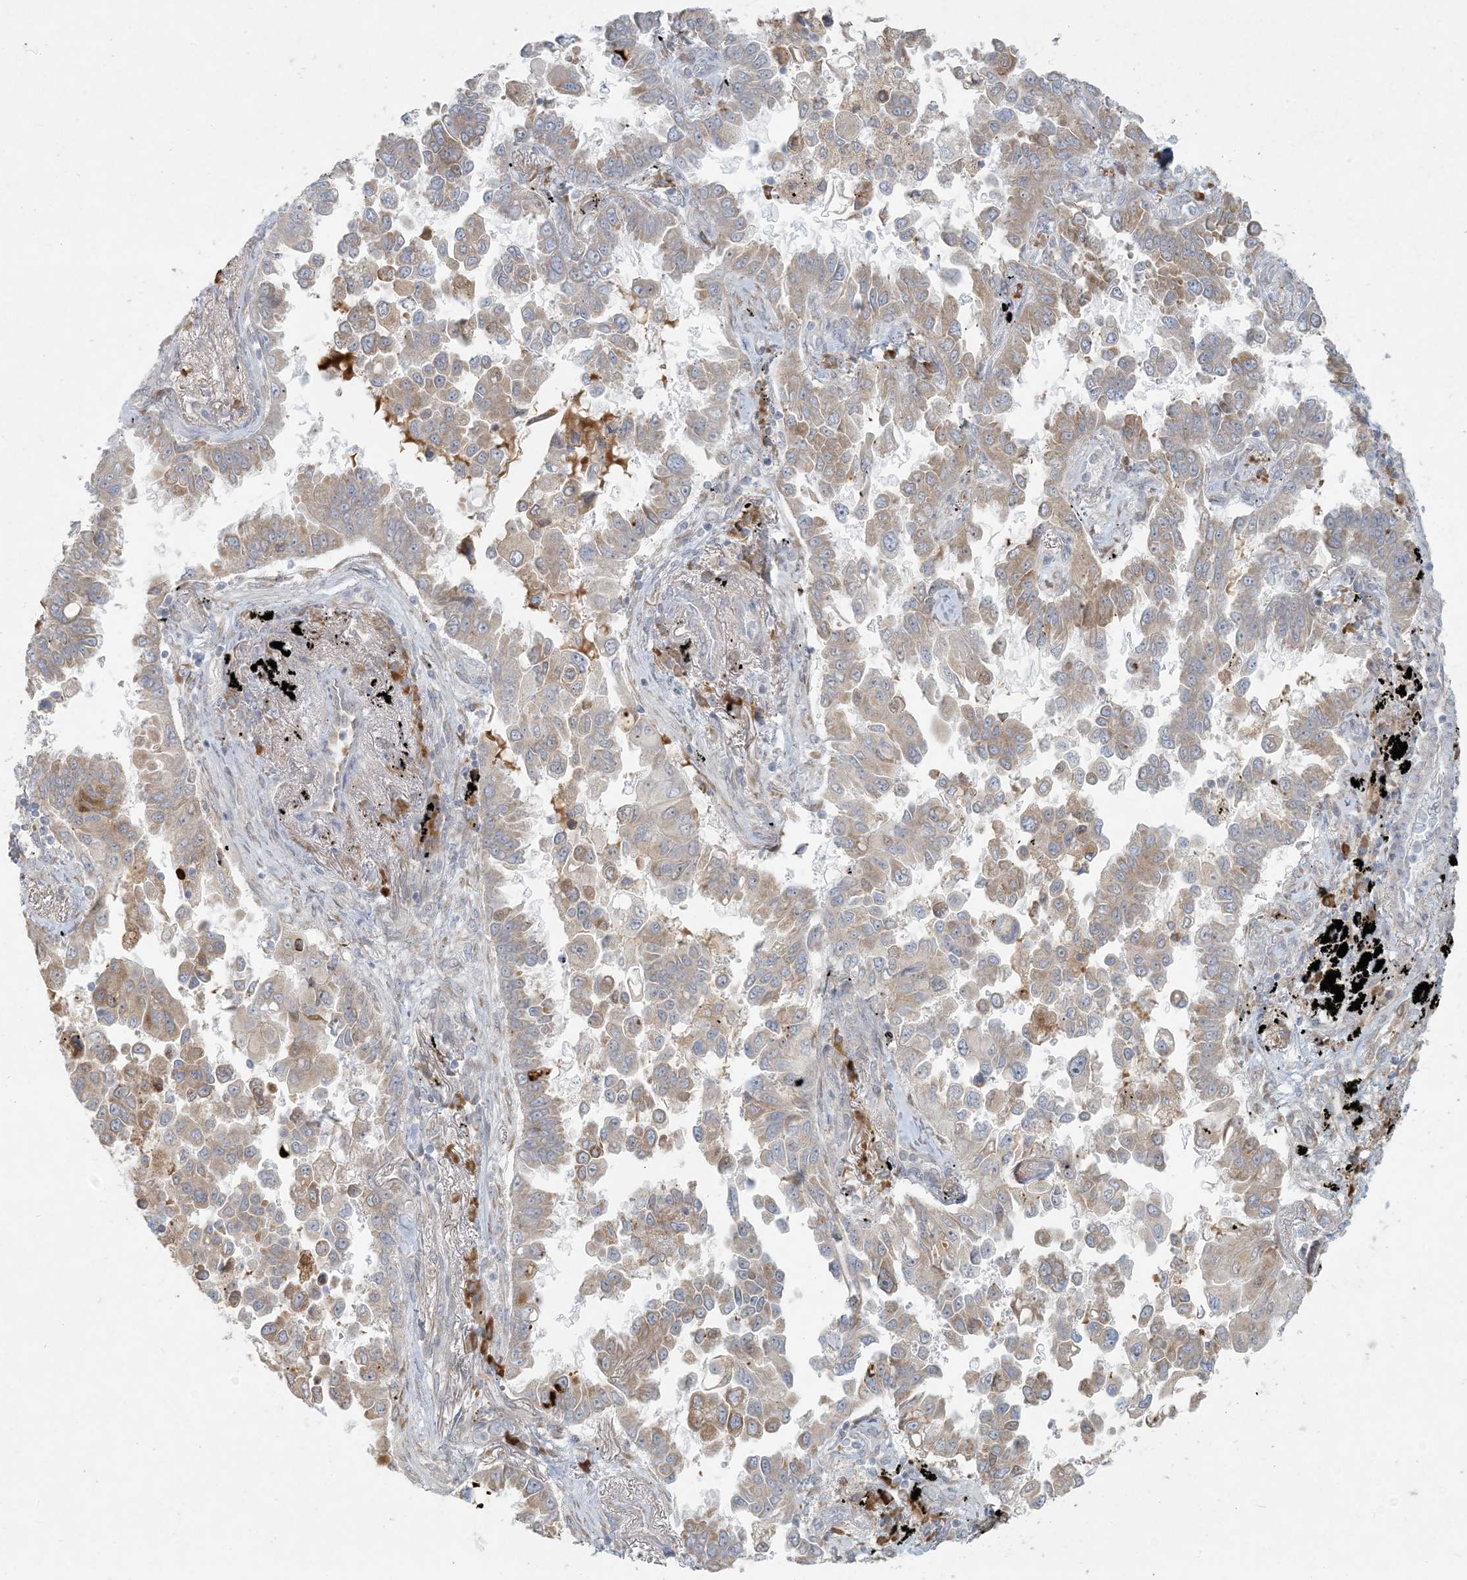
{"staining": {"intensity": "moderate", "quantity": ">75%", "location": "cytoplasmic/membranous"}, "tissue": "lung cancer", "cell_type": "Tumor cells", "image_type": "cancer", "snomed": [{"axis": "morphology", "description": "Adenocarcinoma, NOS"}, {"axis": "topography", "description": "Lung"}], "caption": "Moderate cytoplasmic/membranous staining for a protein is identified in approximately >75% of tumor cells of lung adenocarcinoma using IHC.", "gene": "HACL1", "patient": {"sex": "female", "age": 67}}